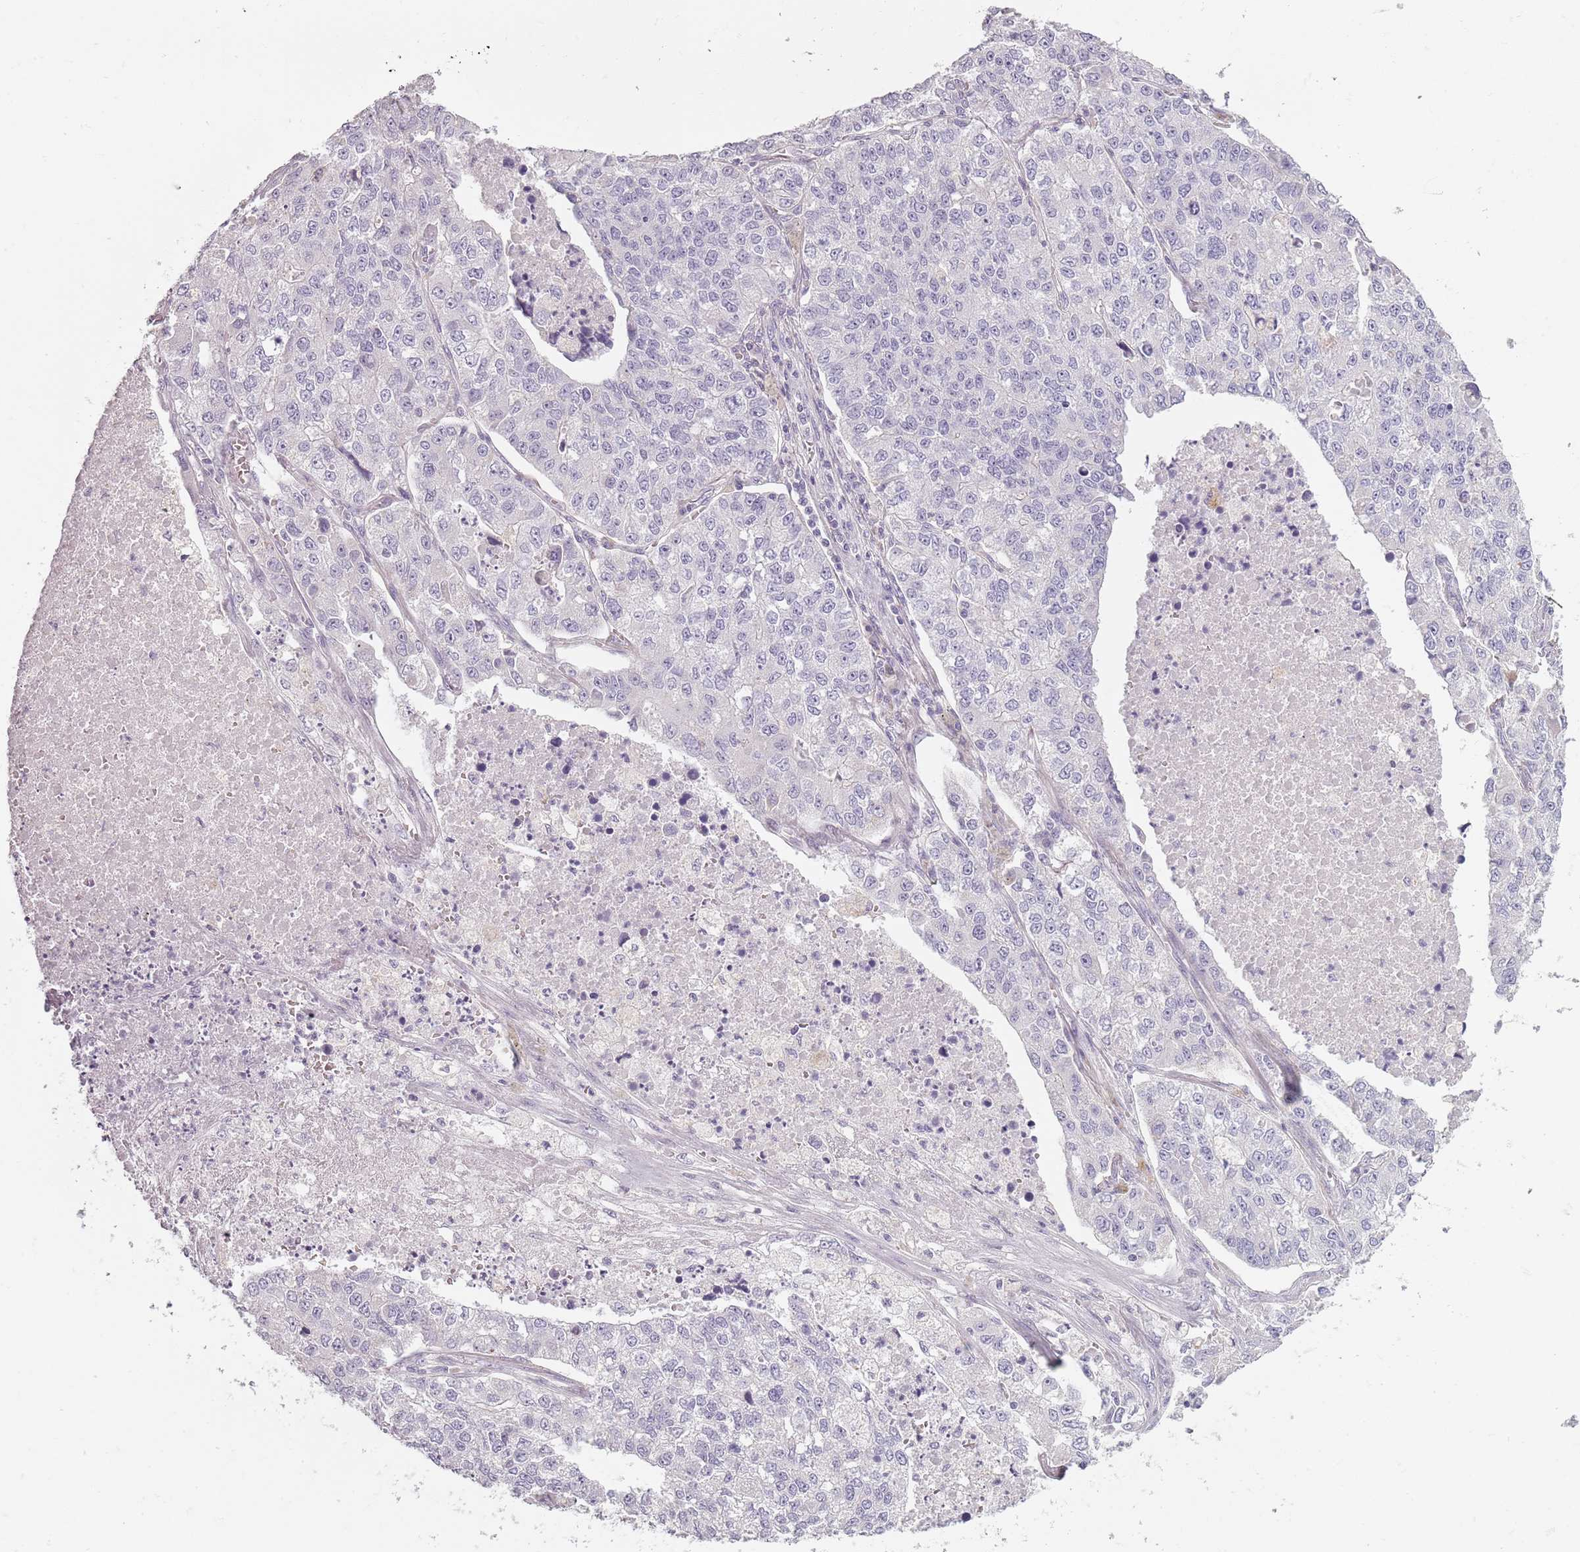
{"staining": {"intensity": "negative", "quantity": "none", "location": "none"}, "tissue": "lung cancer", "cell_type": "Tumor cells", "image_type": "cancer", "snomed": [{"axis": "morphology", "description": "Adenocarcinoma, NOS"}, {"axis": "topography", "description": "Lung"}], "caption": "This is a histopathology image of immunohistochemistry staining of lung cancer (adenocarcinoma), which shows no positivity in tumor cells.", "gene": "SYNGR3", "patient": {"sex": "male", "age": 49}}